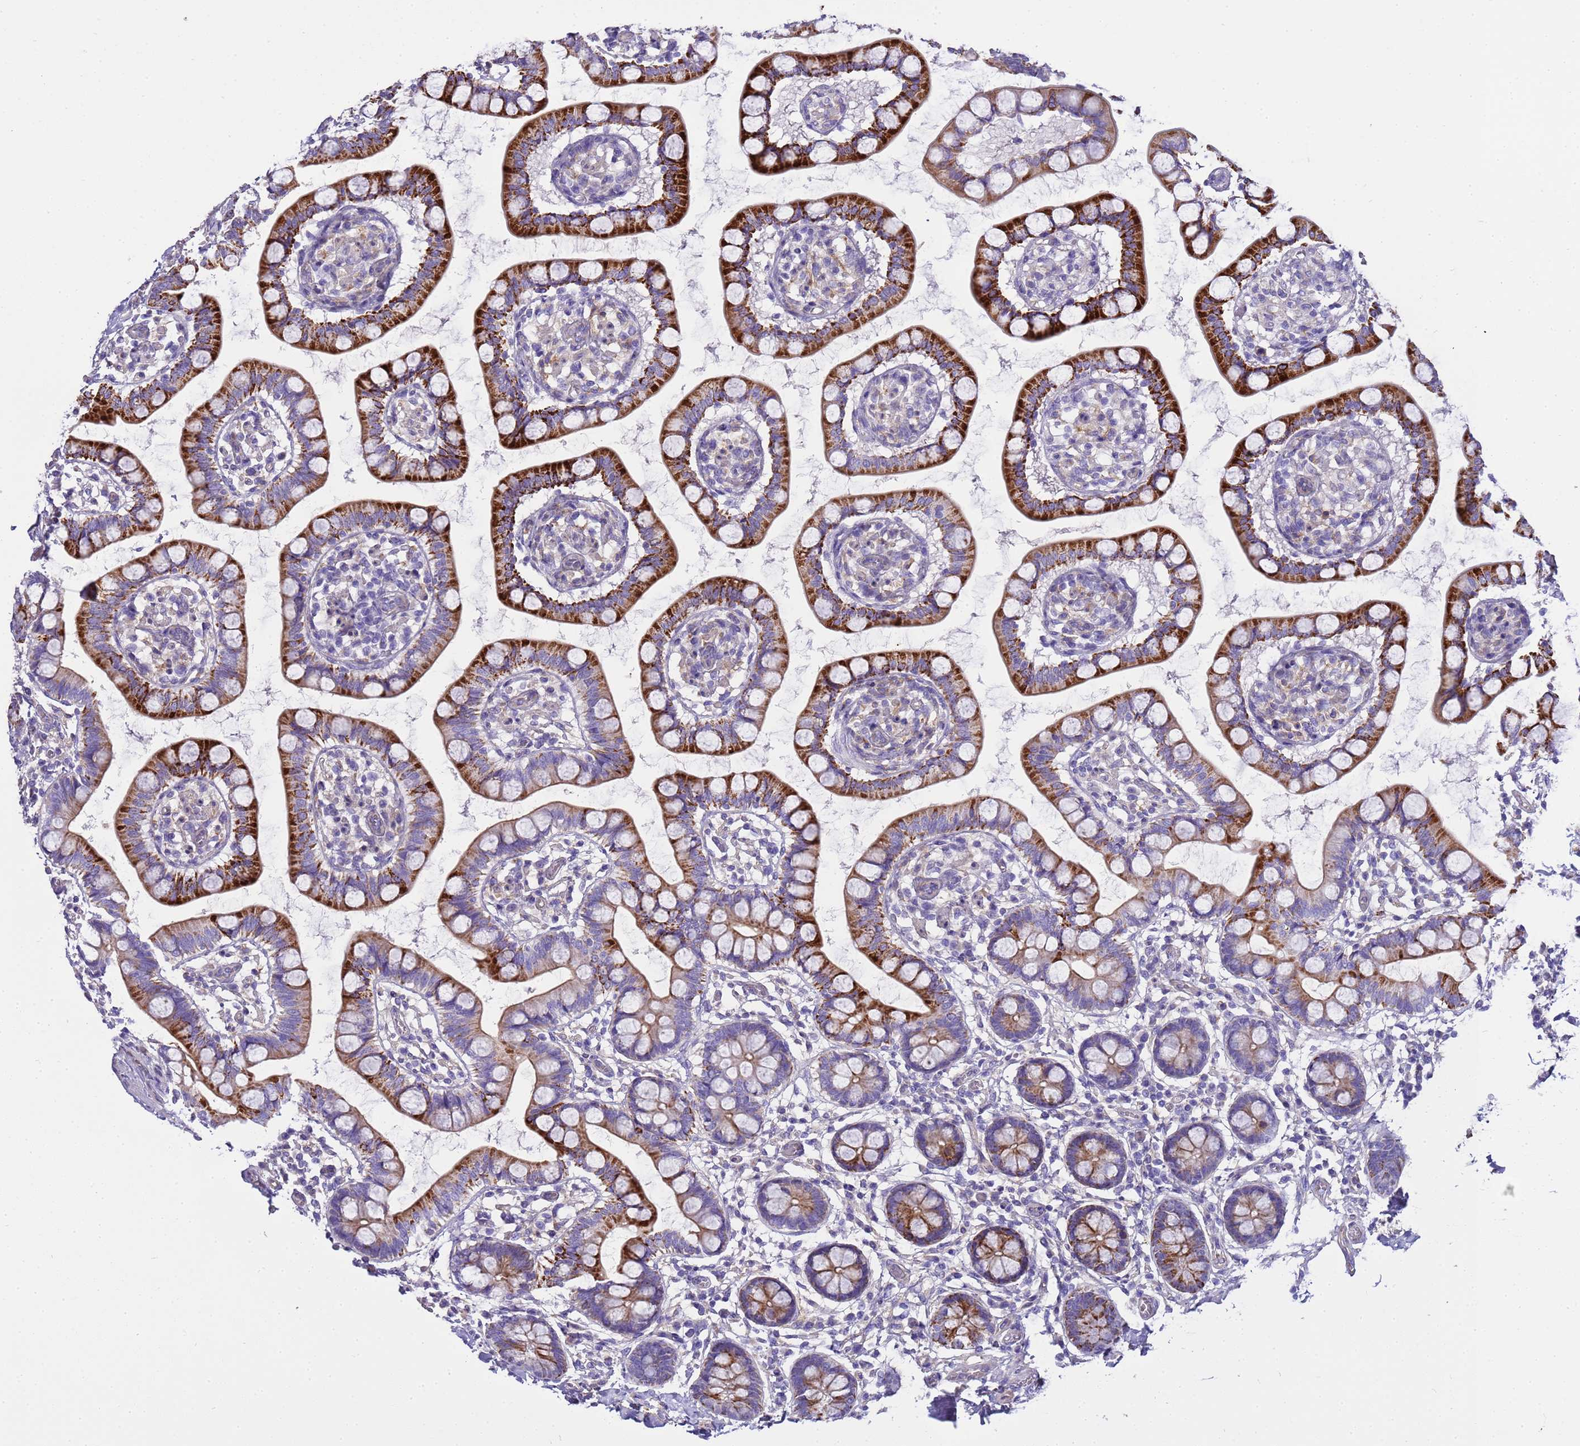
{"staining": {"intensity": "strong", "quantity": ">75%", "location": "cytoplasmic/membranous"}, "tissue": "small intestine", "cell_type": "Glandular cells", "image_type": "normal", "snomed": [{"axis": "morphology", "description": "Normal tissue, NOS"}, {"axis": "topography", "description": "Small intestine"}], "caption": "Immunohistochemistry (DAB) staining of normal human small intestine reveals strong cytoplasmic/membranous protein positivity in about >75% of glandular cells. Using DAB (brown) and hematoxylin (blue) stains, captured at high magnification using brightfield microscopy.", "gene": "RIPPLY2", "patient": {"sex": "male", "age": 52}}